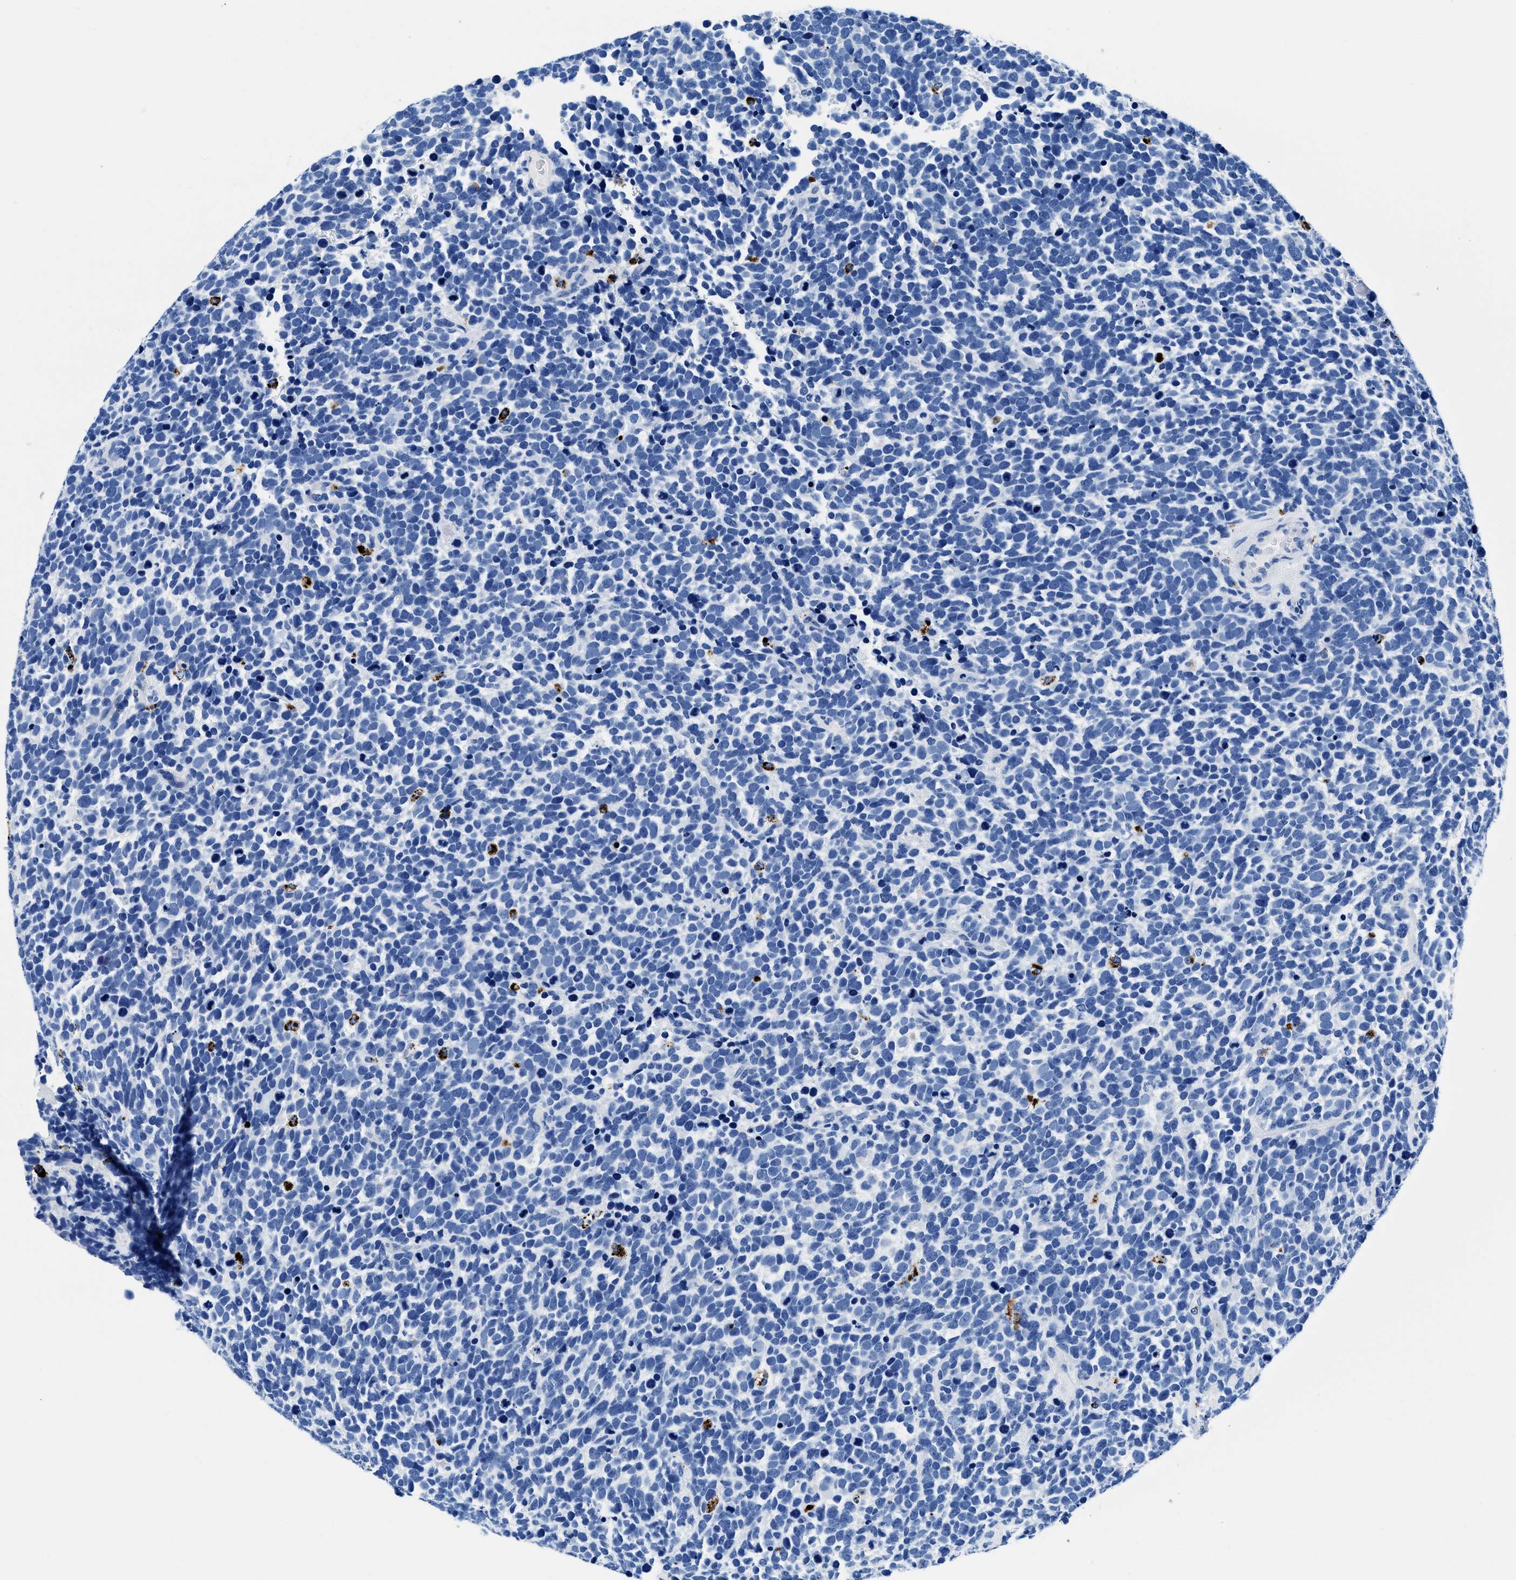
{"staining": {"intensity": "negative", "quantity": "none", "location": "none"}, "tissue": "urothelial cancer", "cell_type": "Tumor cells", "image_type": "cancer", "snomed": [{"axis": "morphology", "description": "Urothelial carcinoma, High grade"}, {"axis": "topography", "description": "Urinary bladder"}], "caption": "Tumor cells are negative for brown protein staining in high-grade urothelial carcinoma.", "gene": "OR14K1", "patient": {"sex": "female", "age": 82}}